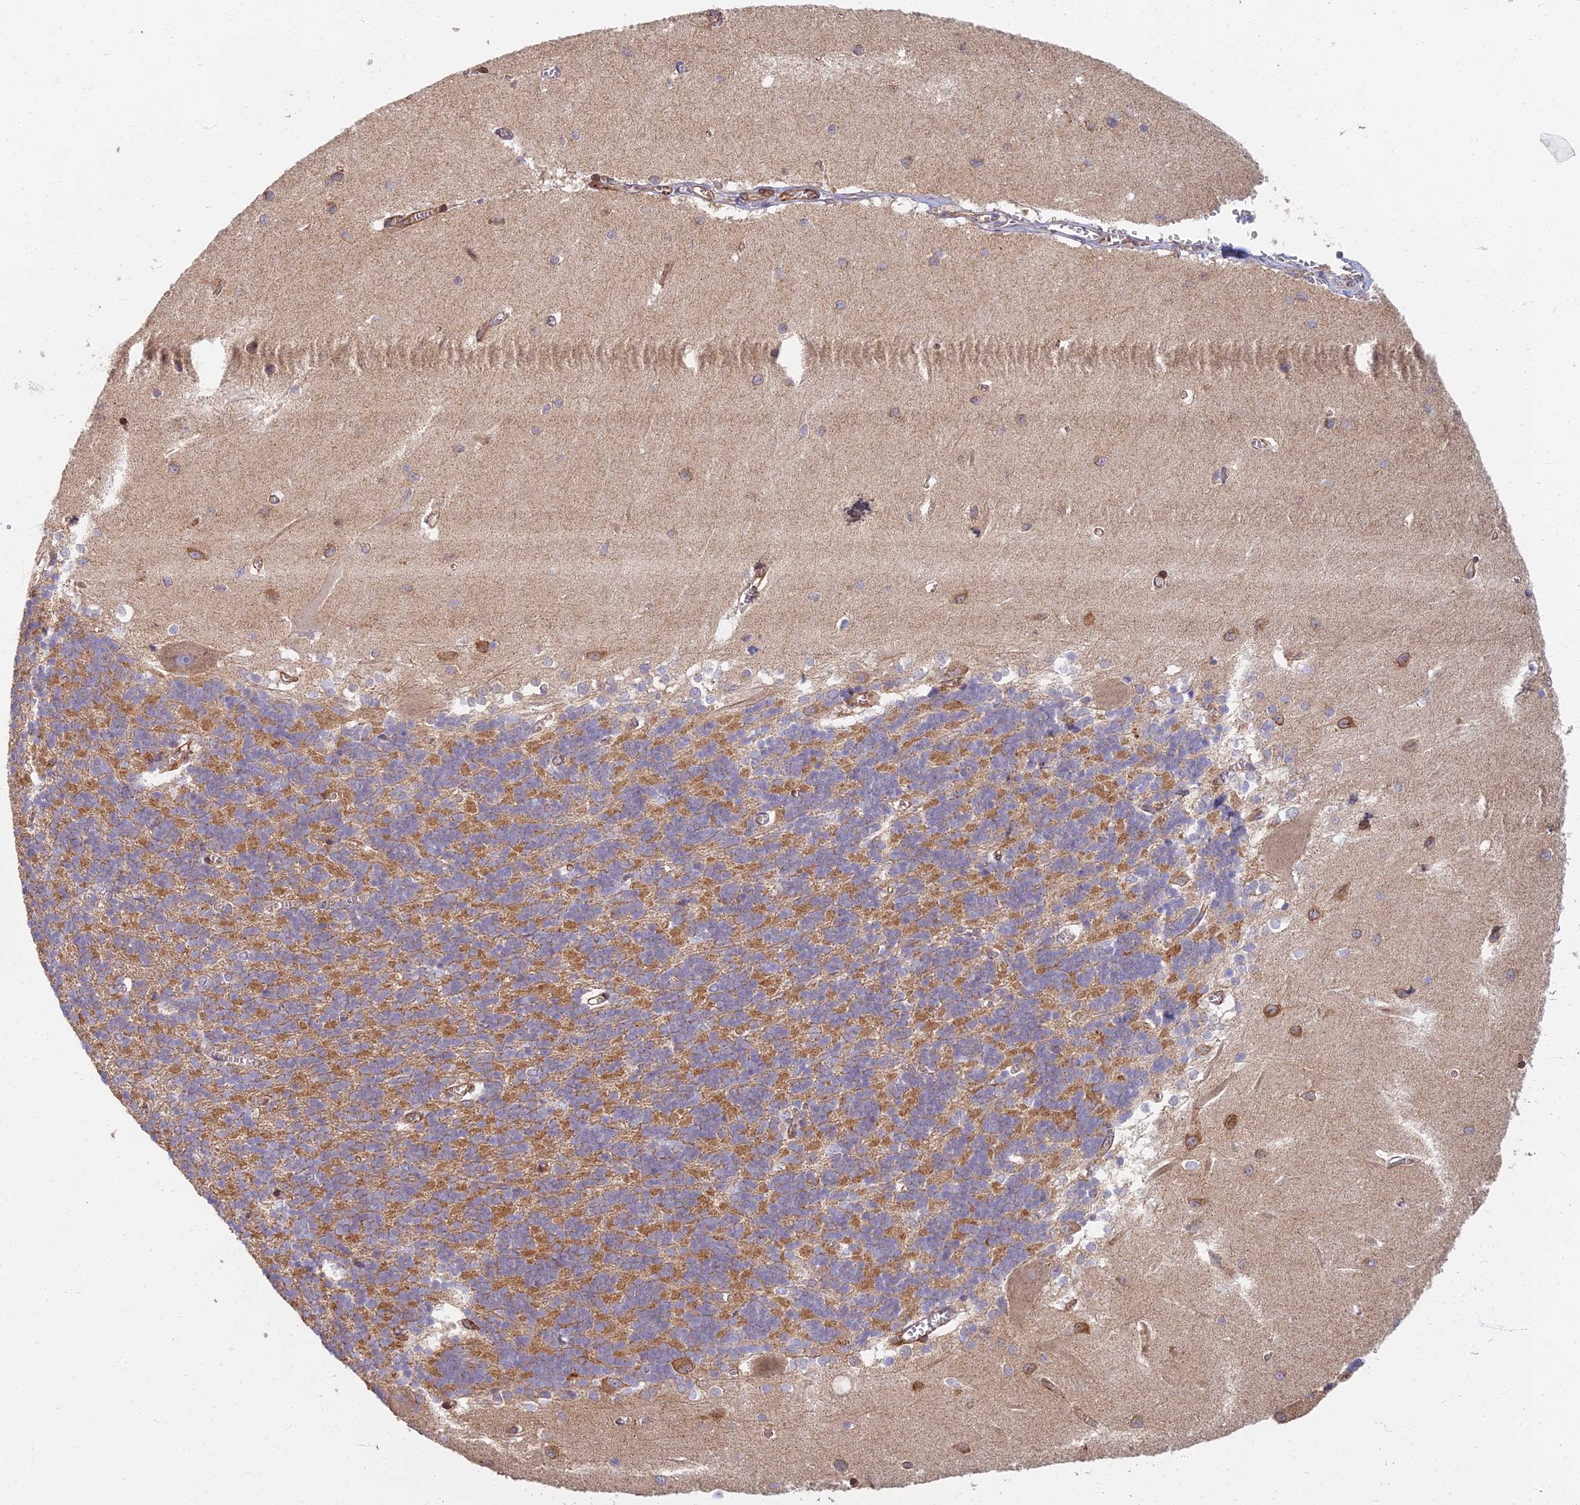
{"staining": {"intensity": "moderate", "quantity": ">75%", "location": "cytoplasmic/membranous"}, "tissue": "cerebellum", "cell_type": "Cells in granular layer", "image_type": "normal", "snomed": [{"axis": "morphology", "description": "Normal tissue, NOS"}, {"axis": "topography", "description": "Cerebellum"}], "caption": "Brown immunohistochemical staining in unremarkable cerebellum exhibits moderate cytoplasmic/membranous staining in approximately >75% of cells in granular layer. Nuclei are stained in blue.", "gene": "RBSN", "patient": {"sex": "male", "age": 37}}